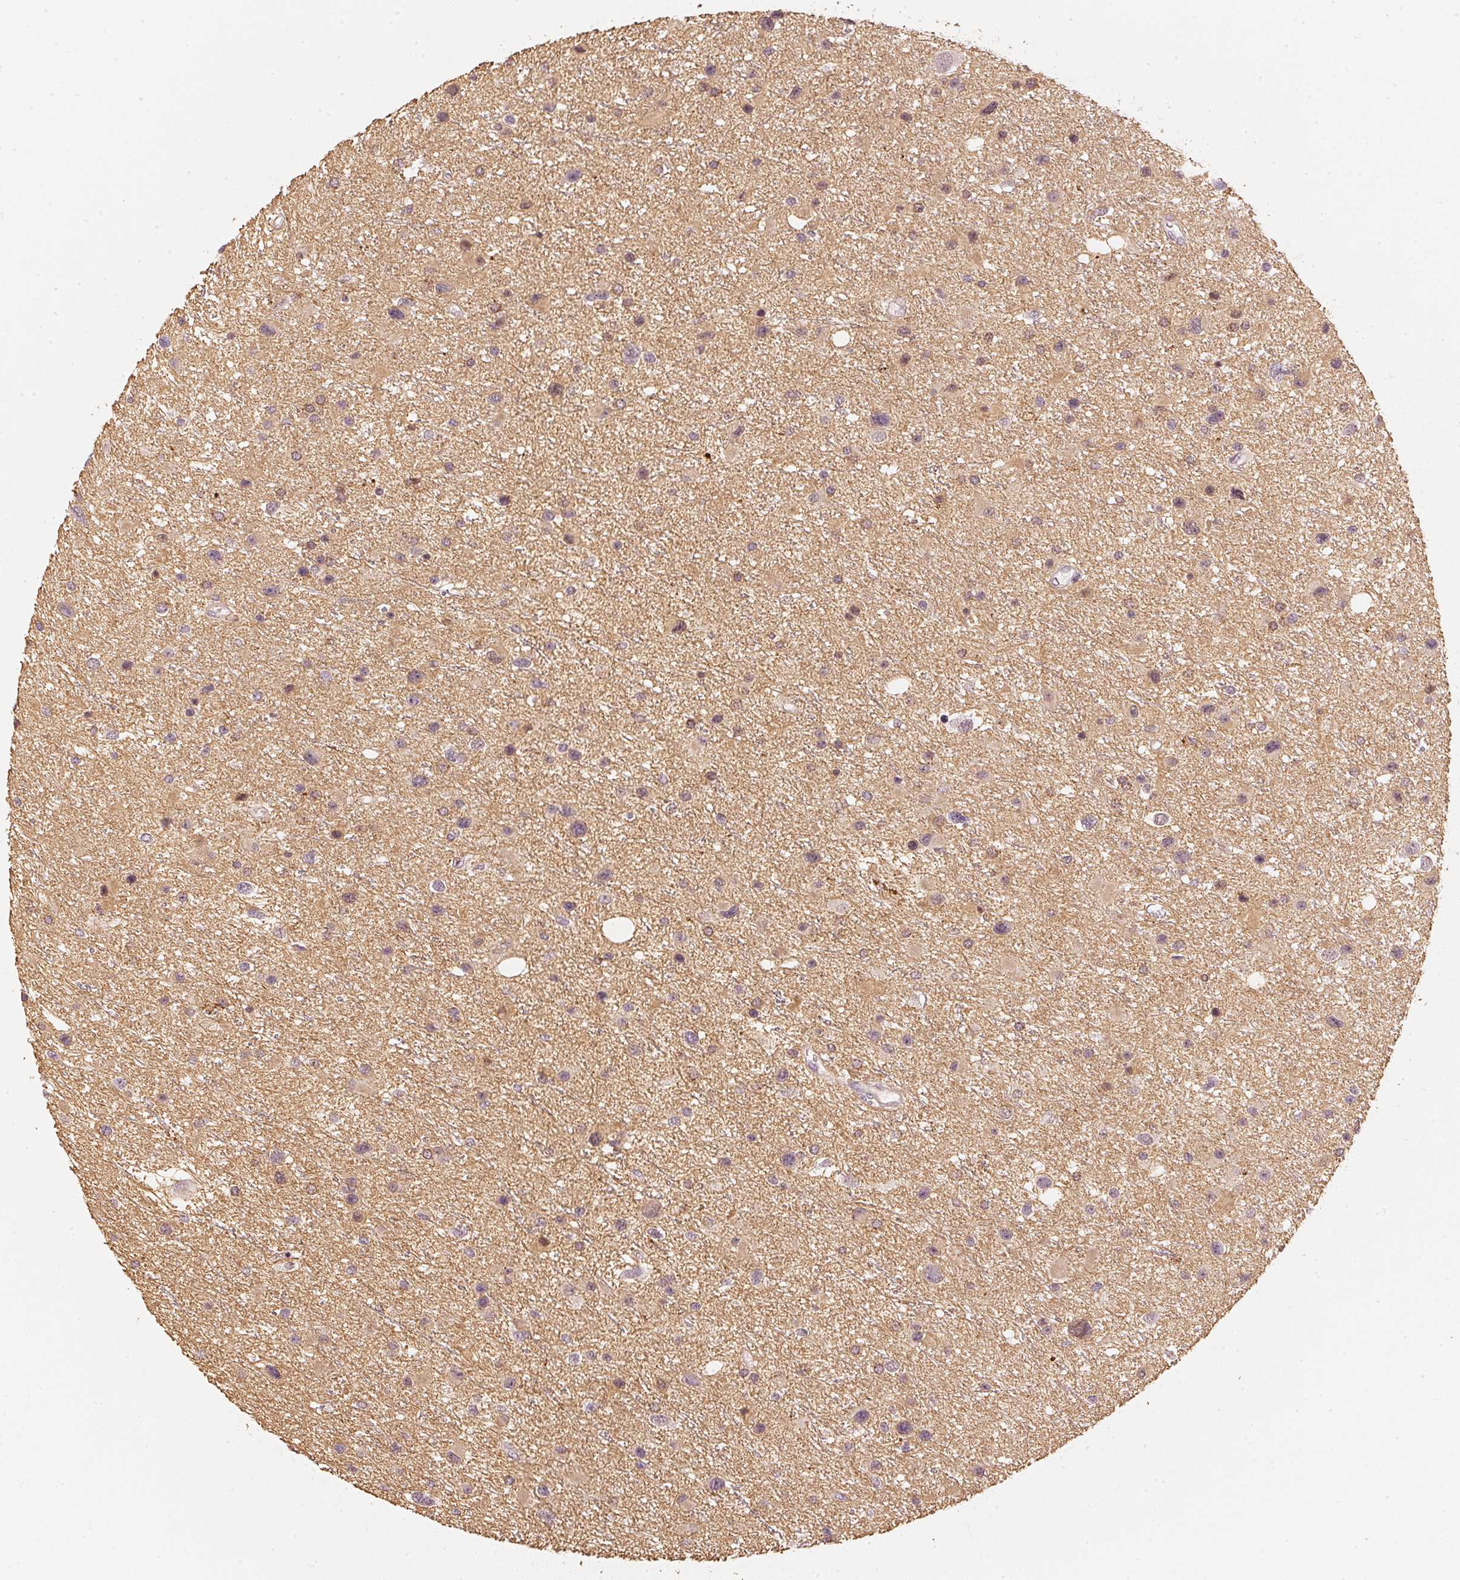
{"staining": {"intensity": "negative", "quantity": "none", "location": "none"}, "tissue": "glioma", "cell_type": "Tumor cells", "image_type": "cancer", "snomed": [{"axis": "morphology", "description": "Glioma, malignant, Low grade"}, {"axis": "topography", "description": "Brain"}], "caption": "Immunohistochemistry micrograph of neoplastic tissue: glioma stained with DAB (3,3'-diaminobenzidine) reveals no significant protein positivity in tumor cells. (DAB immunohistochemistry (IHC) visualized using brightfield microscopy, high magnification).", "gene": "APLP1", "patient": {"sex": "female", "age": 32}}